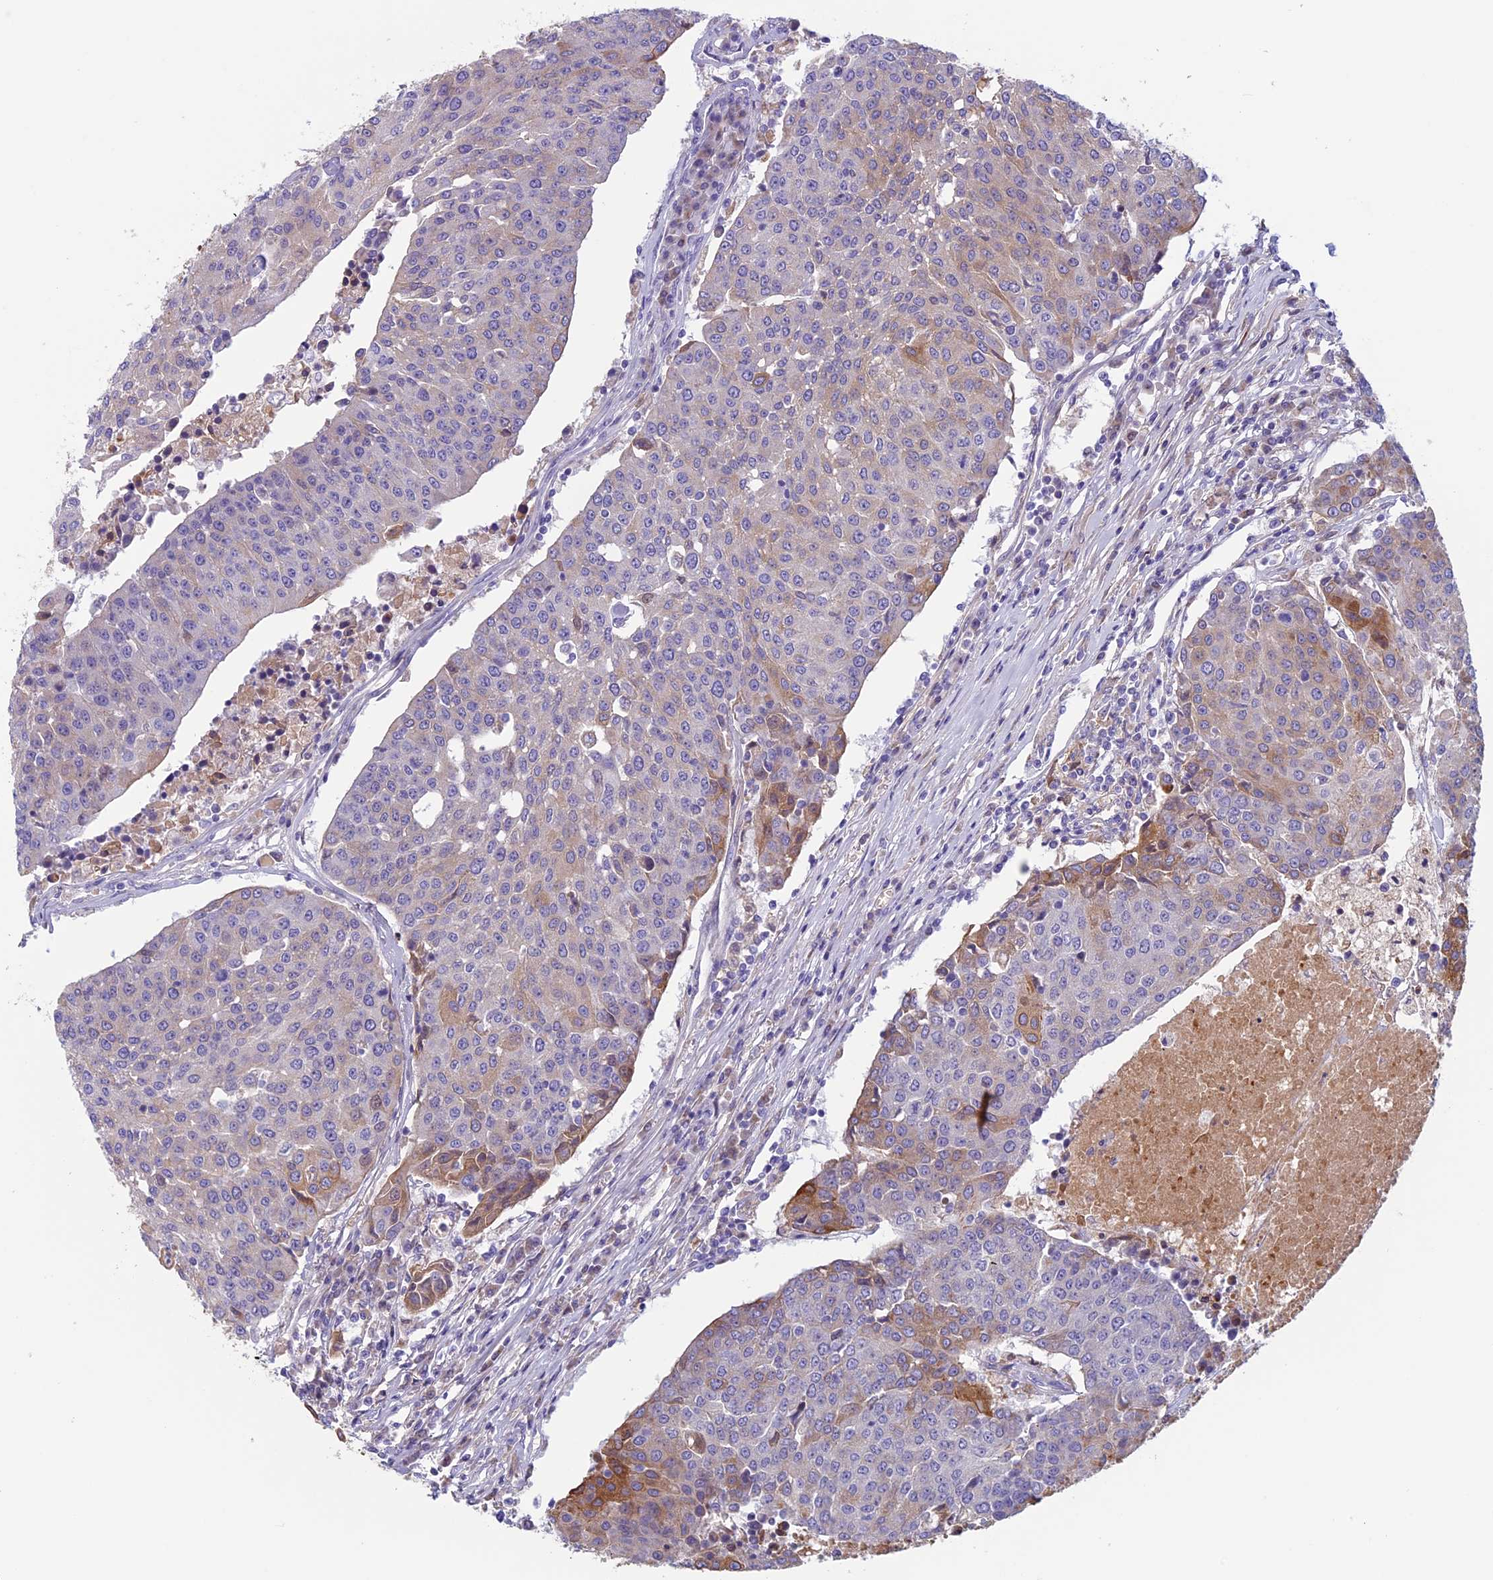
{"staining": {"intensity": "moderate", "quantity": "<25%", "location": "cytoplasmic/membranous"}, "tissue": "urothelial cancer", "cell_type": "Tumor cells", "image_type": "cancer", "snomed": [{"axis": "morphology", "description": "Urothelial carcinoma, High grade"}, {"axis": "topography", "description": "Urinary bladder"}], "caption": "Brown immunohistochemical staining in urothelial carcinoma (high-grade) displays moderate cytoplasmic/membranous staining in about <25% of tumor cells.", "gene": "ANGPTL2", "patient": {"sex": "female", "age": 85}}